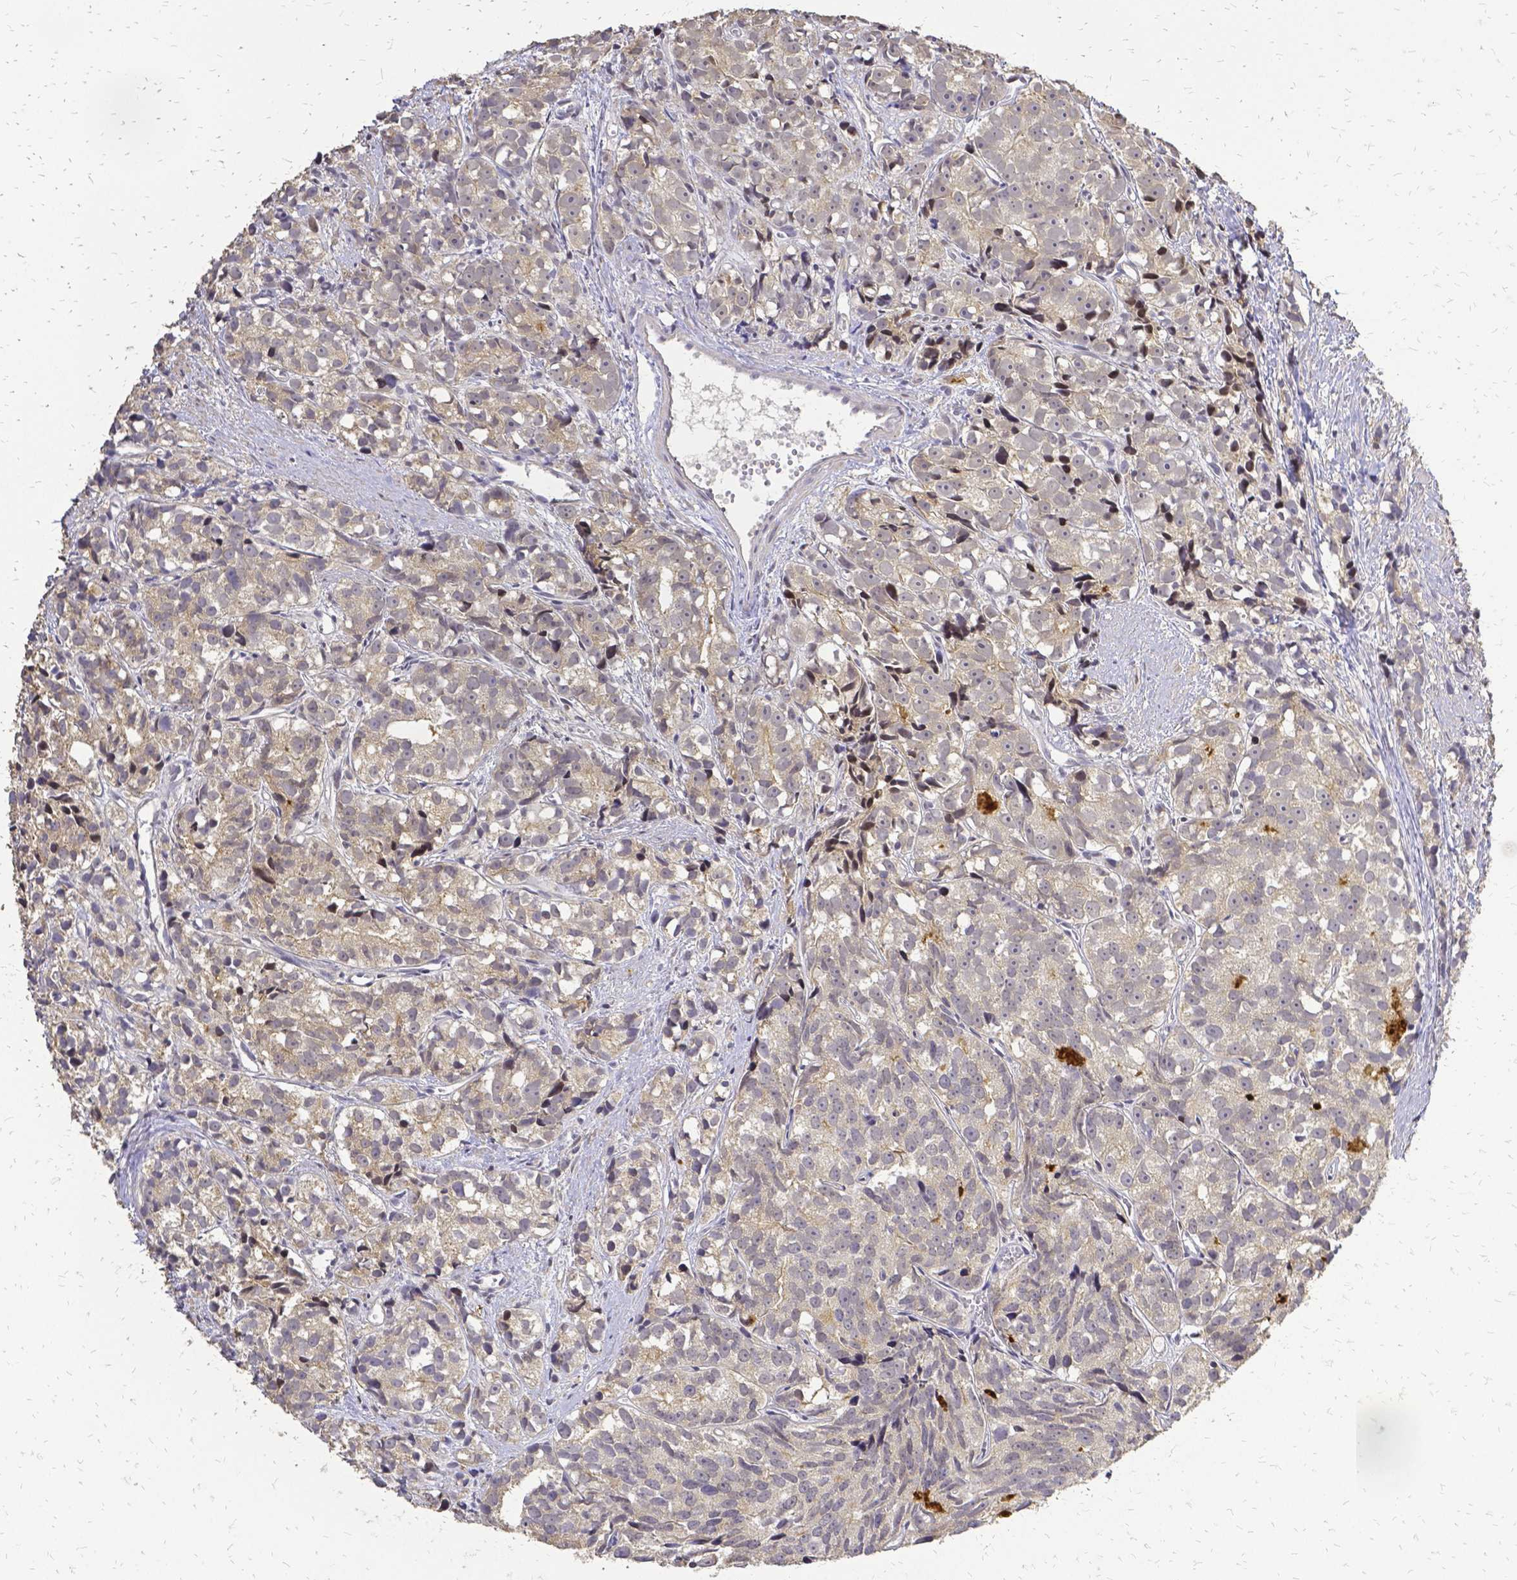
{"staining": {"intensity": "weak", "quantity": "<25%", "location": "cytoplasmic/membranous"}, "tissue": "prostate cancer", "cell_type": "Tumor cells", "image_type": "cancer", "snomed": [{"axis": "morphology", "description": "Adenocarcinoma, High grade"}, {"axis": "topography", "description": "Prostate"}], "caption": "IHC of prostate adenocarcinoma (high-grade) demonstrates no expression in tumor cells.", "gene": "CIB1", "patient": {"sex": "male", "age": 77}}